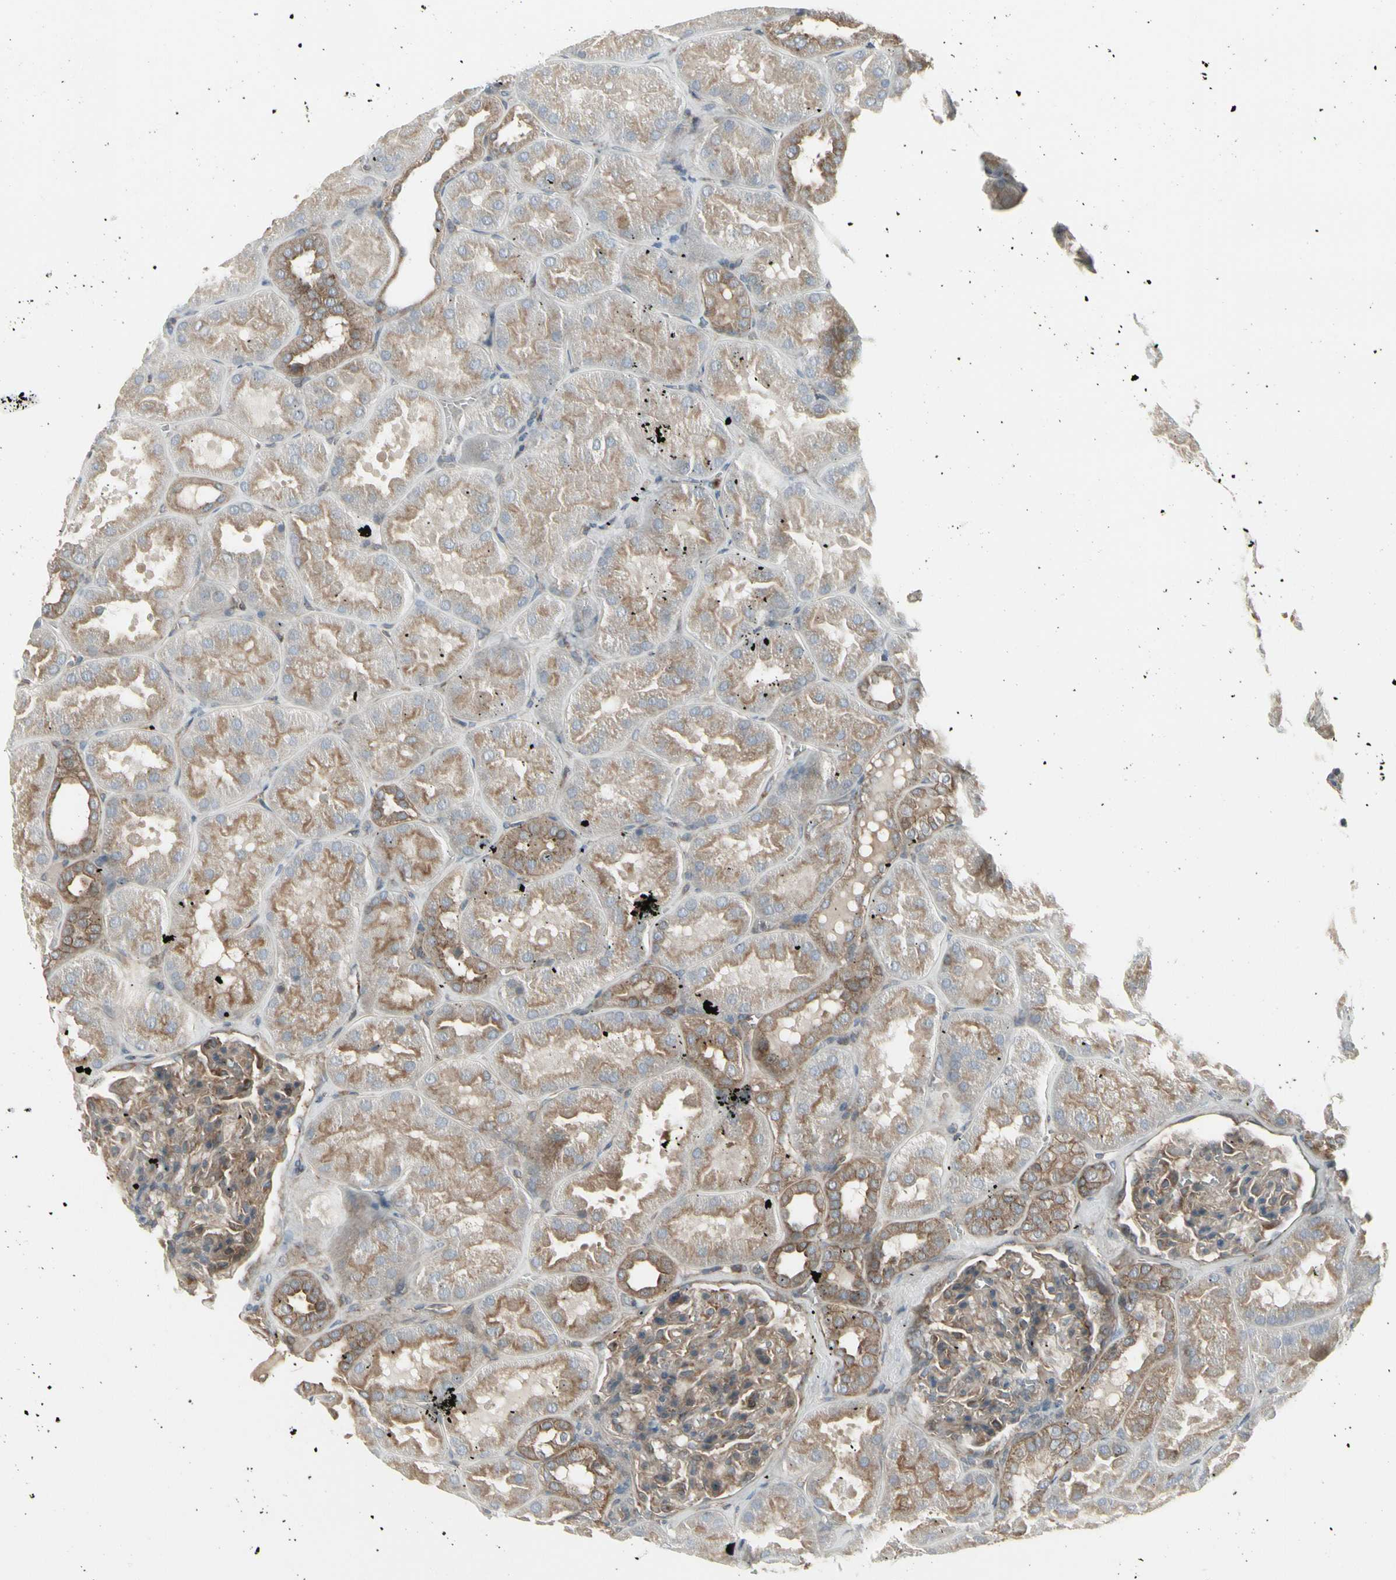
{"staining": {"intensity": "moderate", "quantity": ">75%", "location": "cytoplasmic/membranous"}, "tissue": "kidney", "cell_type": "Cells in glomeruli", "image_type": "normal", "snomed": [{"axis": "morphology", "description": "Normal tissue, NOS"}, {"axis": "topography", "description": "Kidney"}], "caption": "Immunohistochemical staining of normal human kidney shows medium levels of moderate cytoplasmic/membranous staining in about >75% of cells in glomeruli. Ihc stains the protein in brown and the nuclei are stained blue.", "gene": "EPS15", "patient": {"sex": "male", "age": 28}}